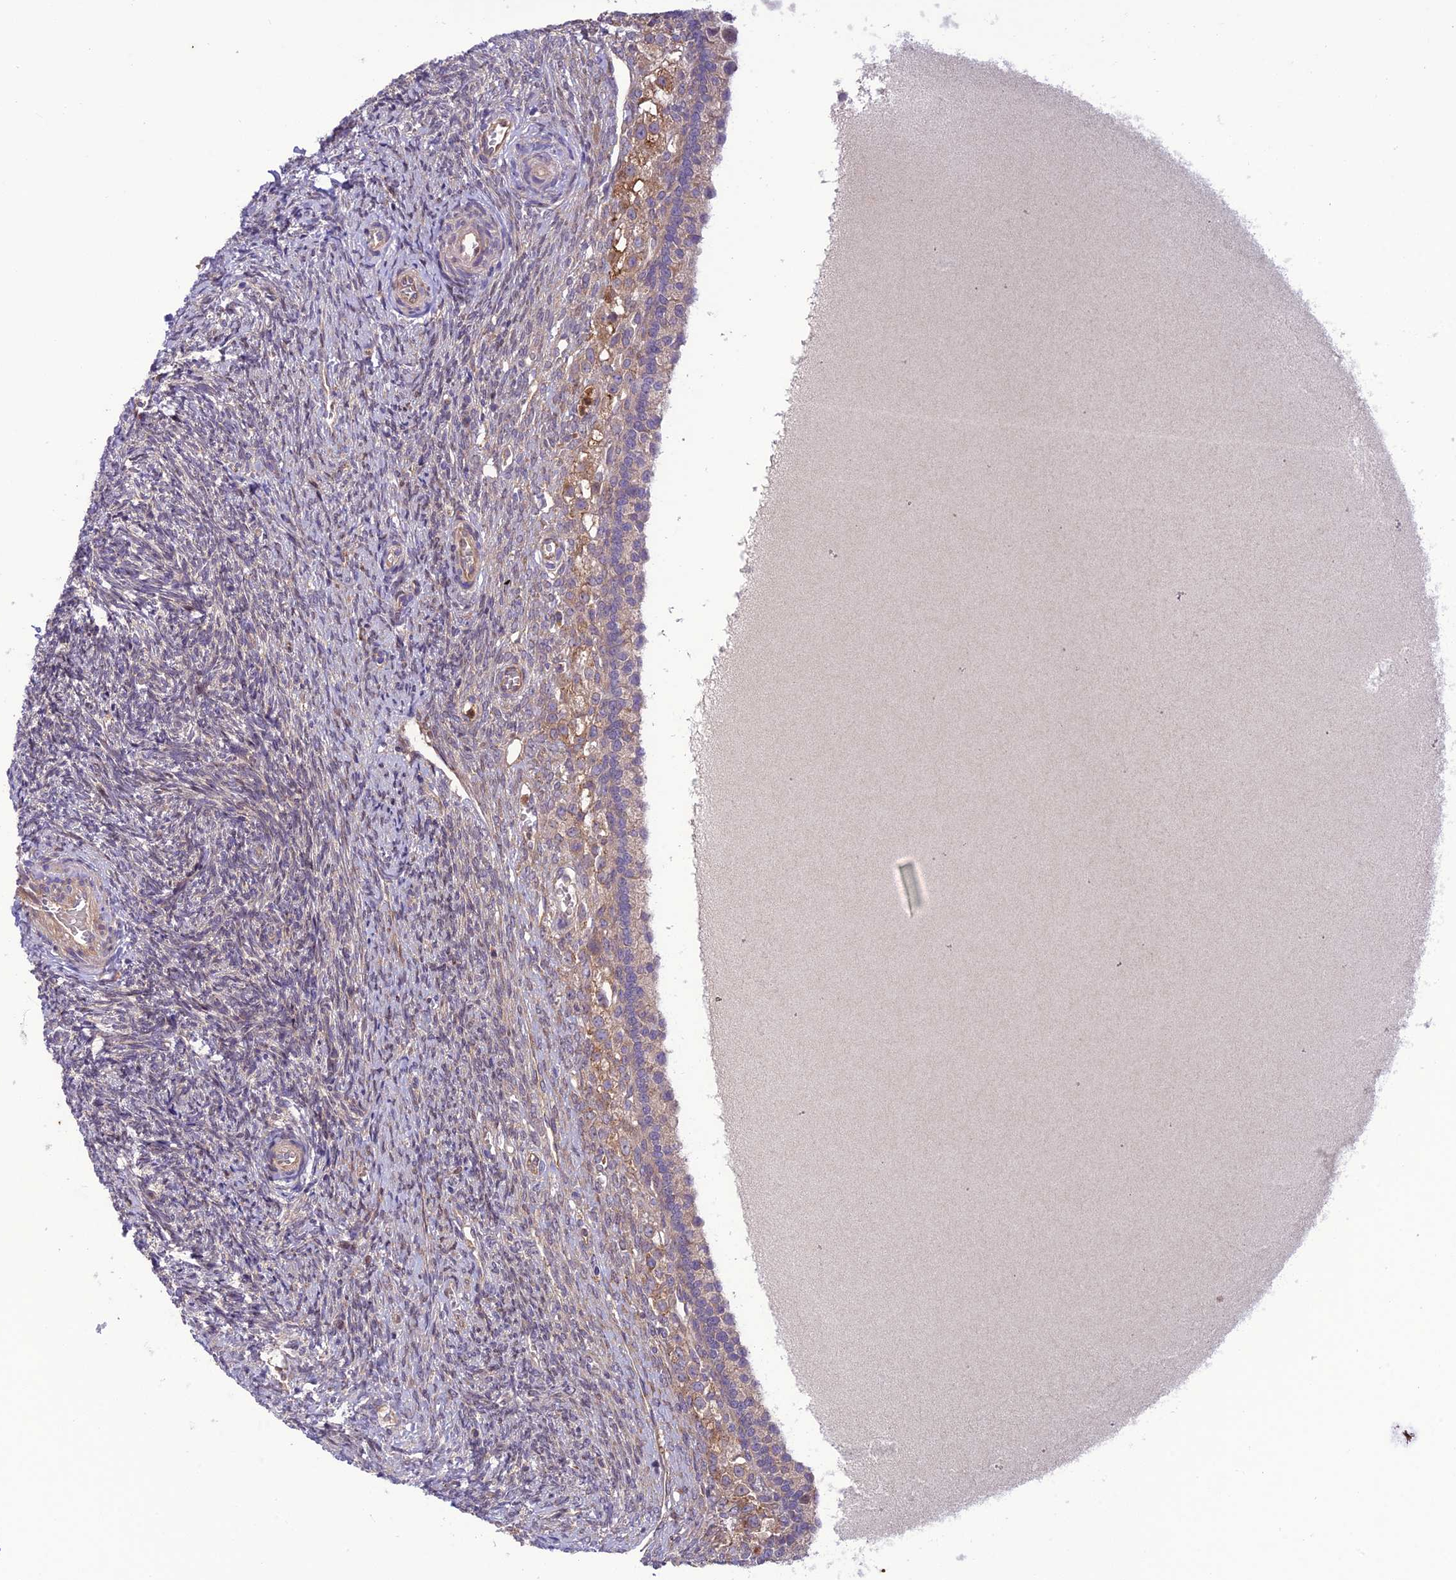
{"staining": {"intensity": "negative", "quantity": "none", "location": "none"}, "tissue": "ovary", "cell_type": "Follicle cells", "image_type": "normal", "snomed": [{"axis": "morphology", "description": "Normal tissue, NOS"}, {"axis": "topography", "description": "Ovary"}], "caption": "There is no significant positivity in follicle cells of ovary. The staining is performed using DAB brown chromogen with nuclei counter-stained in using hematoxylin.", "gene": "JMY", "patient": {"sex": "female", "age": 41}}